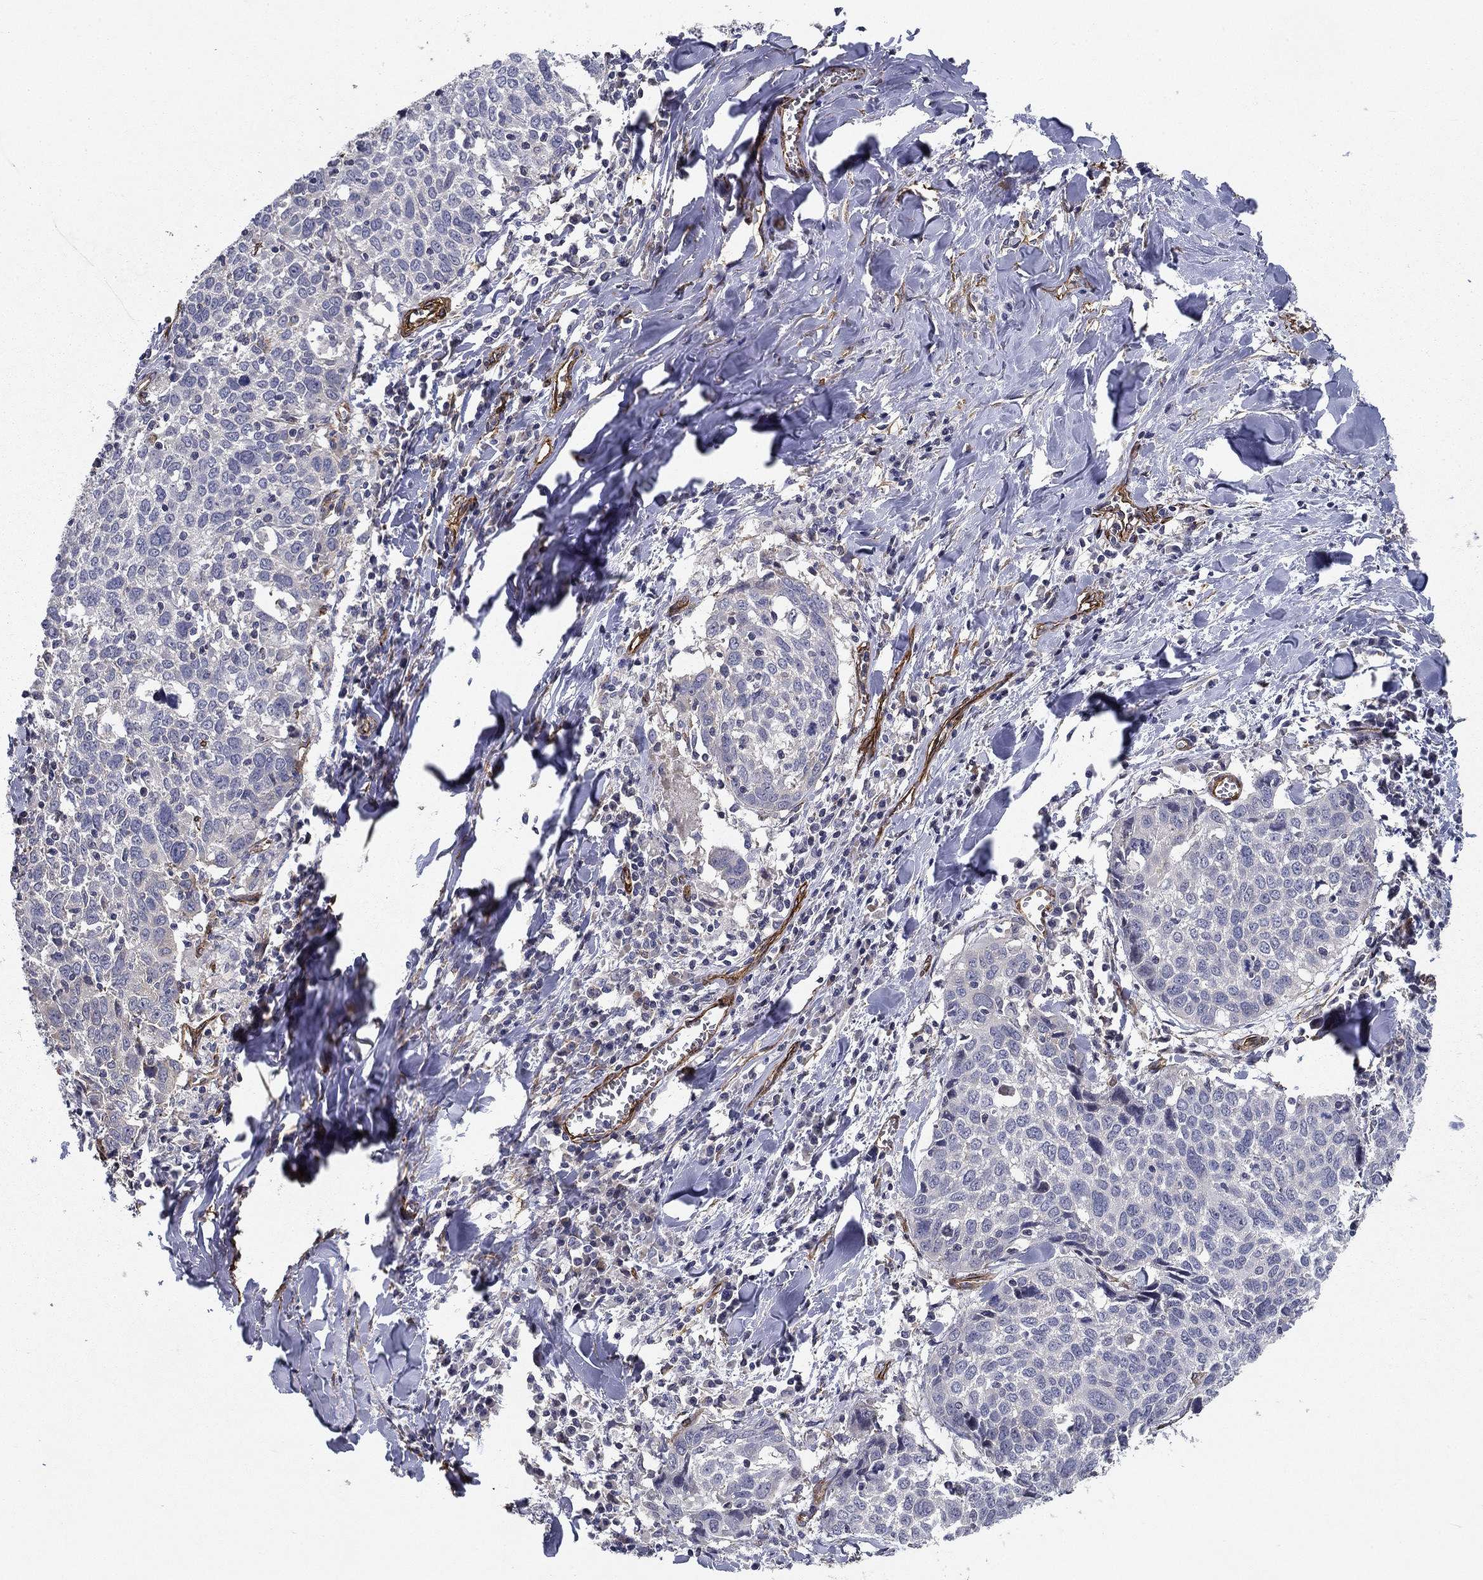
{"staining": {"intensity": "negative", "quantity": "none", "location": "none"}, "tissue": "lung cancer", "cell_type": "Tumor cells", "image_type": "cancer", "snomed": [{"axis": "morphology", "description": "Squamous cell carcinoma, NOS"}, {"axis": "topography", "description": "Lung"}], "caption": "Protein analysis of lung cancer (squamous cell carcinoma) demonstrates no significant staining in tumor cells. (DAB (3,3'-diaminobenzidine) immunohistochemistry with hematoxylin counter stain).", "gene": "SYNC", "patient": {"sex": "male", "age": 57}}